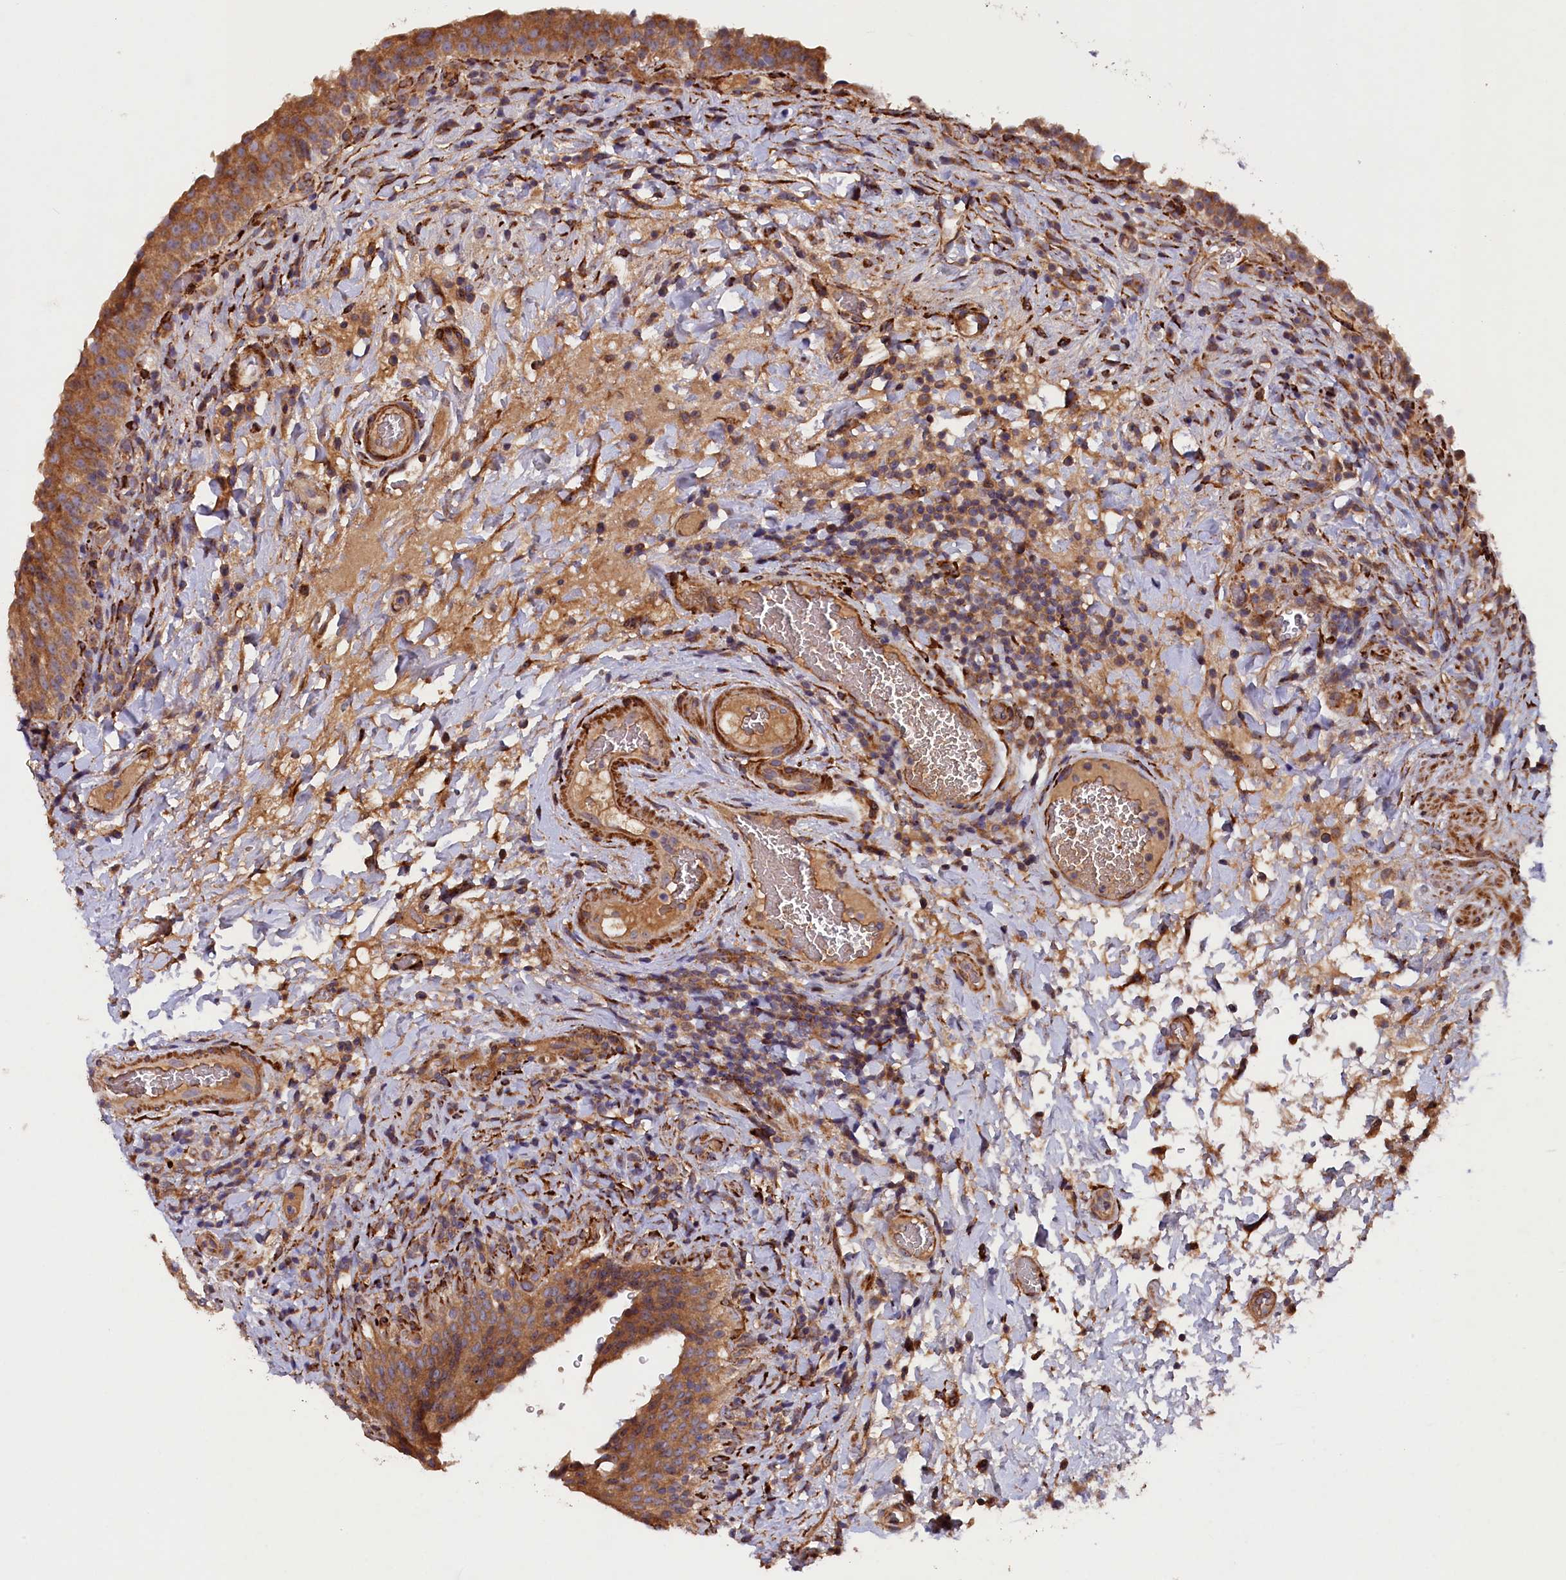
{"staining": {"intensity": "moderate", "quantity": ">75%", "location": "cytoplasmic/membranous"}, "tissue": "urinary bladder", "cell_type": "Urothelial cells", "image_type": "normal", "snomed": [{"axis": "morphology", "description": "Normal tissue, NOS"}, {"axis": "morphology", "description": "Inflammation, NOS"}, {"axis": "topography", "description": "Urinary bladder"}], "caption": "The histopathology image displays a brown stain indicating the presence of a protein in the cytoplasmic/membranous of urothelial cells in urinary bladder.", "gene": "ARRDC4", "patient": {"sex": "male", "age": 64}}